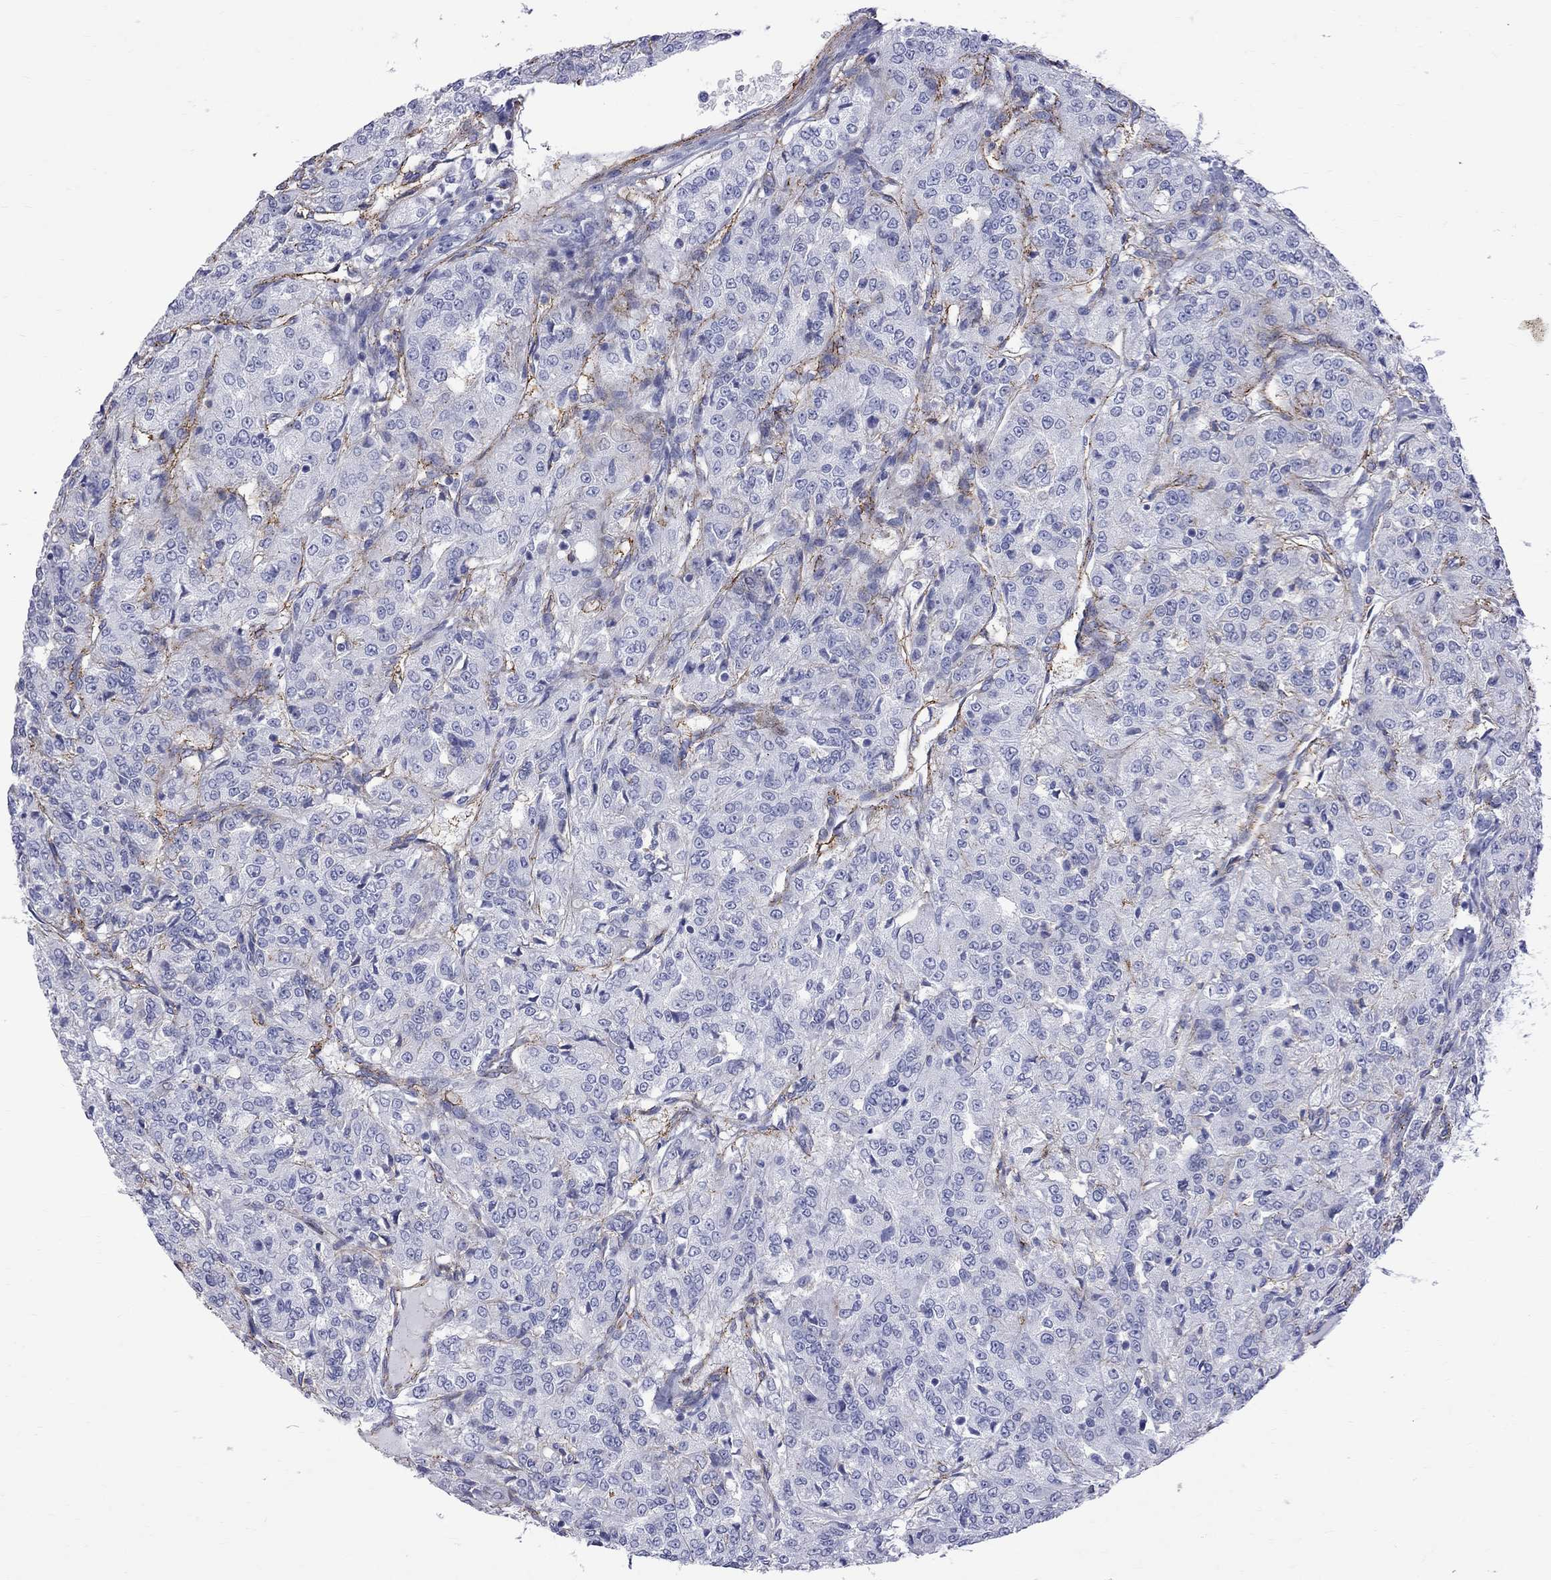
{"staining": {"intensity": "negative", "quantity": "none", "location": "none"}, "tissue": "renal cancer", "cell_type": "Tumor cells", "image_type": "cancer", "snomed": [{"axis": "morphology", "description": "Adenocarcinoma, NOS"}, {"axis": "topography", "description": "Kidney"}], "caption": "DAB immunohistochemical staining of renal adenocarcinoma exhibits no significant positivity in tumor cells.", "gene": "S100A3", "patient": {"sex": "female", "age": 63}}